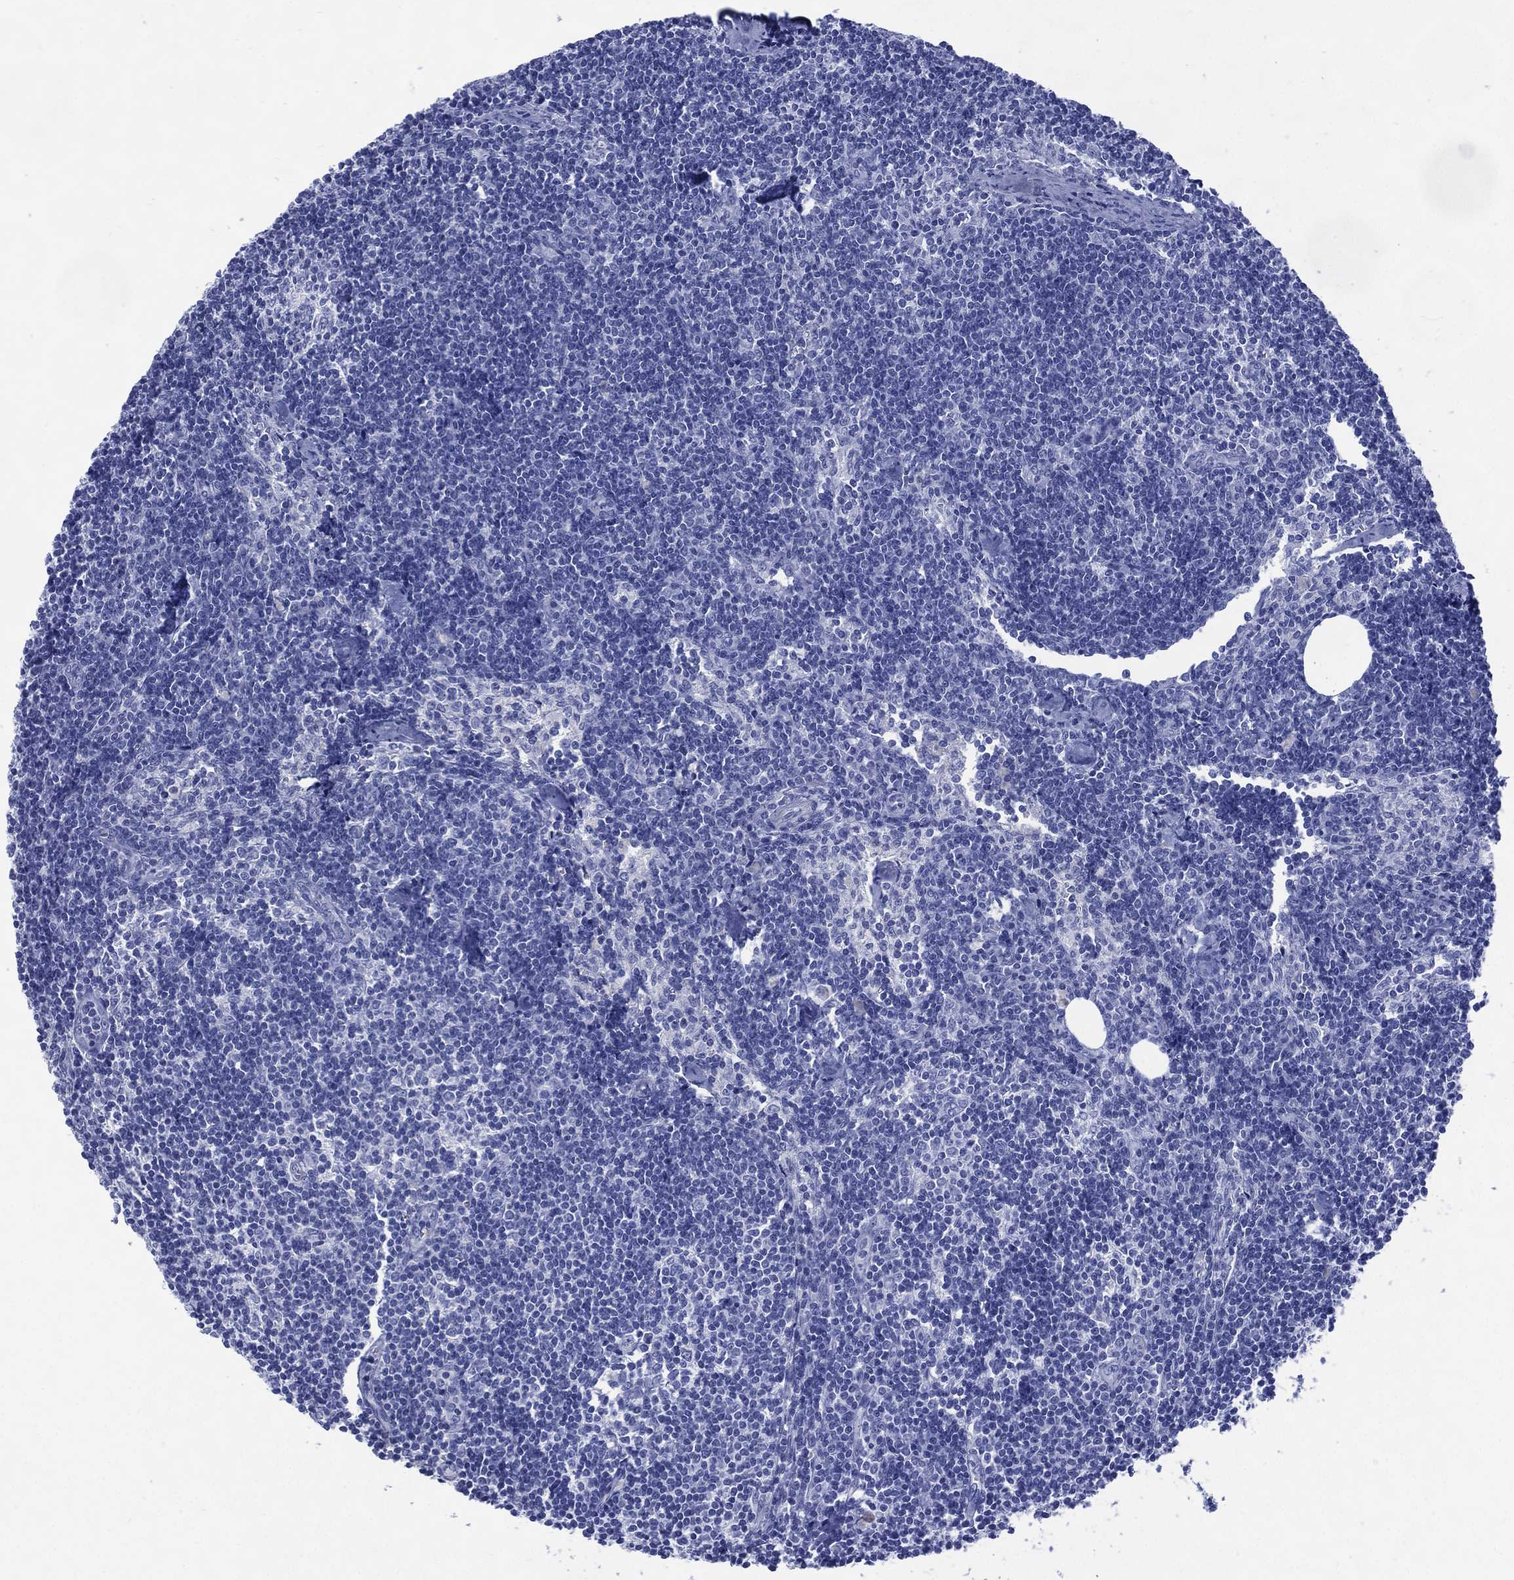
{"staining": {"intensity": "negative", "quantity": "none", "location": "none"}, "tissue": "lymph node", "cell_type": "Germinal center cells", "image_type": "normal", "snomed": [{"axis": "morphology", "description": "Normal tissue, NOS"}, {"axis": "topography", "description": "Lymph node"}], "caption": "A high-resolution image shows immunohistochemistry (IHC) staining of normal lymph node, which displays no significant expression in germinal center cells. (Stains: DAB immunohistochemistry (IHC) with hematoxylin counter stain, Microscopy: brightfield microscopy at high magnification).", "gene": "SHCBP1L", "patient": {"sex": "female", "age": 51}}